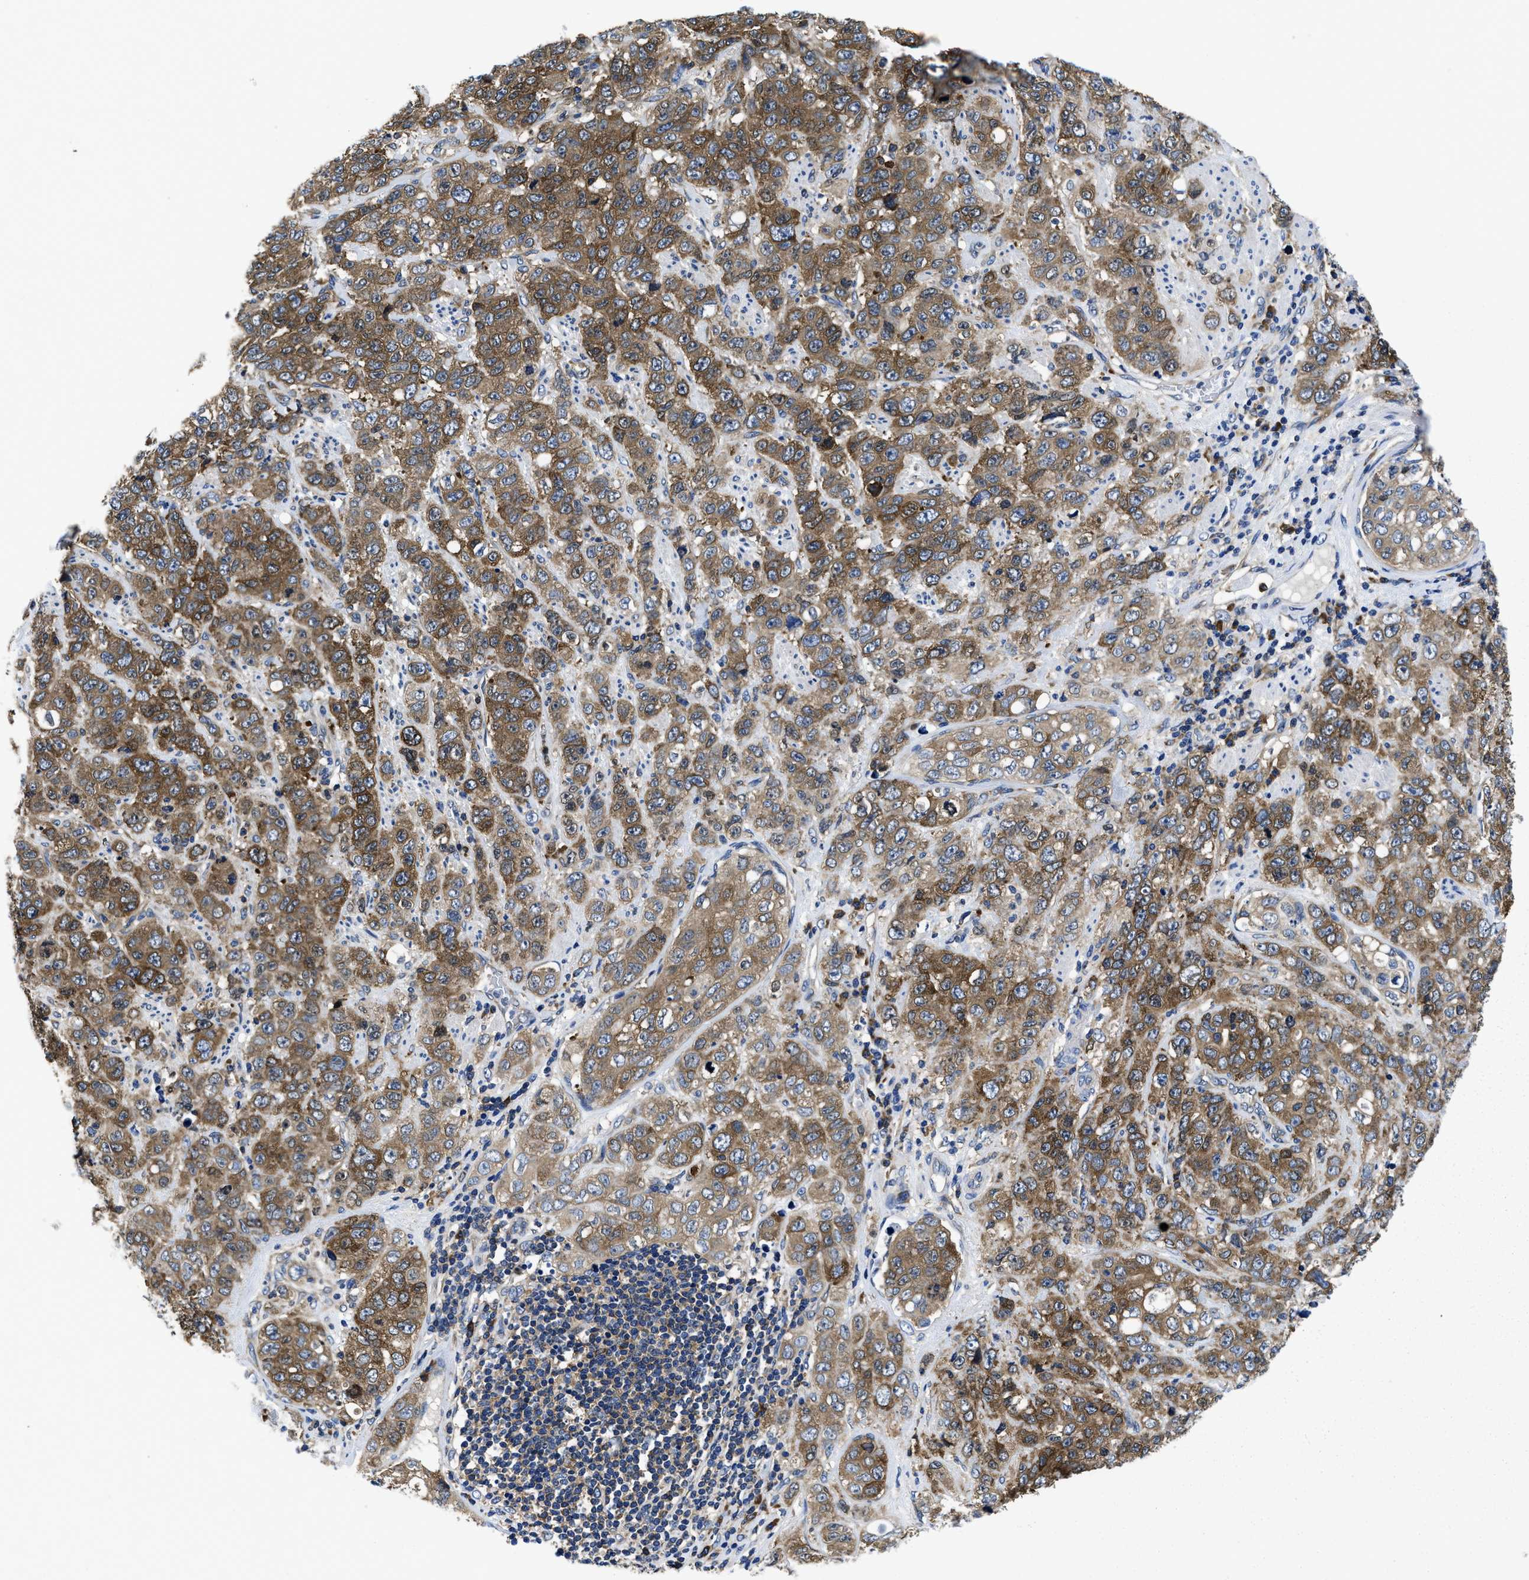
{"staining": {"intensity": "moderate", "quantity": ">75%", "location": "cytoplasmic/membranous"}, "tissue": "stomach cancer", "cell_type": "Tumor cells", "image_type": "cancer", "snomed": [{"axis": "morphology", "description": "Adenocarcinoma, NOS"}, {"axis": "topography", "description": "Stomach"}], "caption": "DAB immunohistochemical staining of stomach cancer displays moderate cytoplasmic/membranous protein expression in approximately >75% of tumor cells.", "gene": "YARS1", "patient": {"sex": "male", "age": 48}}